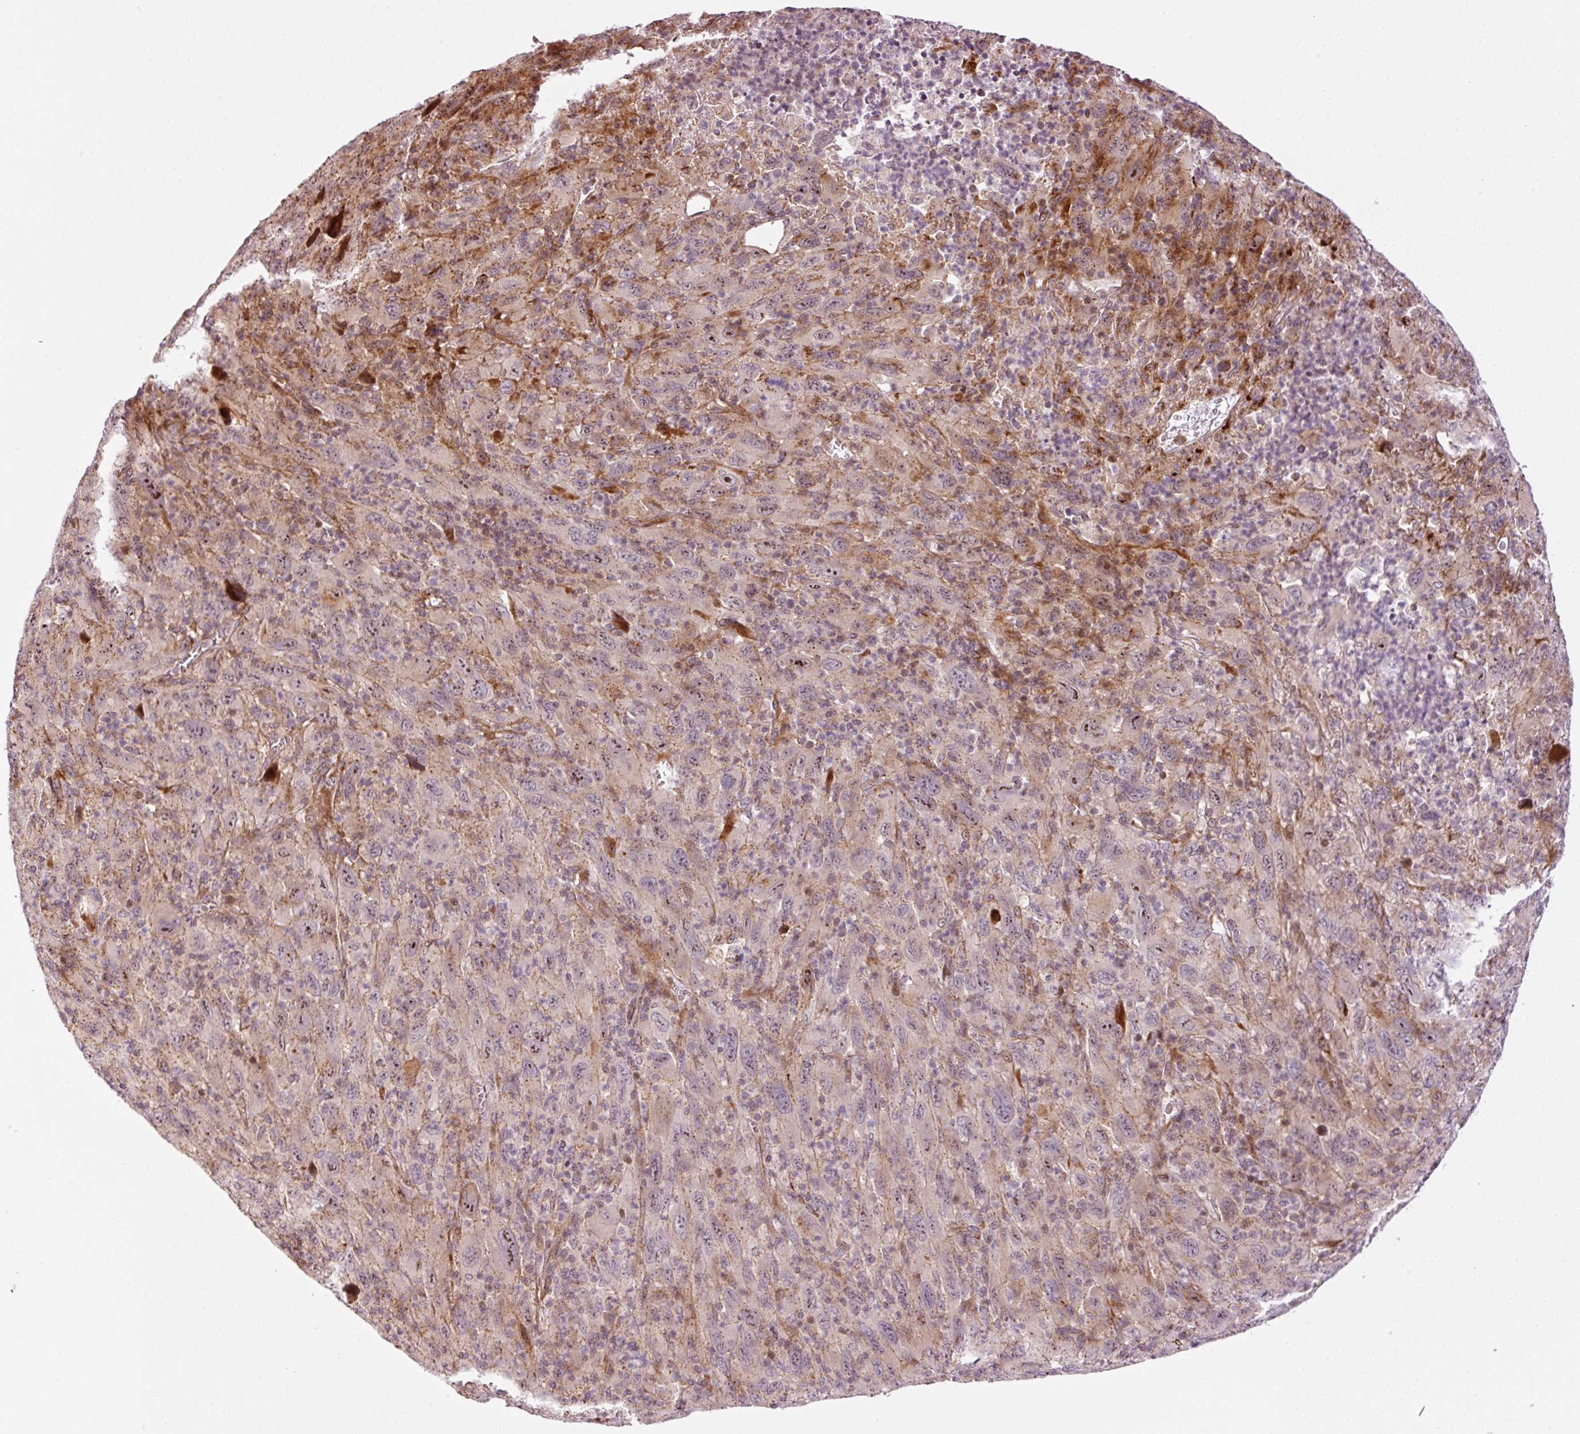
{"staining": {"intensity": "moderate", "quantity": "<25%", "location": "cytoplasmic/membranous"}, "tissue": "melanoma", "cell_type": "Tumor cells", "image_type": "cancer", "snomed": [{"axis": "morphology", "description": "Malignant melanoma, Metastatic site"}, {"axis": "topography", "description": "Skin"}], "caption": "Immunohistochemistry (IHC) image of neoplastic tissue: malignant melanoma (metastatic site) stained using immunohistochemistry shows low levels of moderate protein expression localized specifically in the cytoplasmic/membranous of tumor cells, appearing as a cytoplasmic/membranous brown color.", "gene": "ANKRD20A1", "patient": {"sex": "female", "age": 56}}